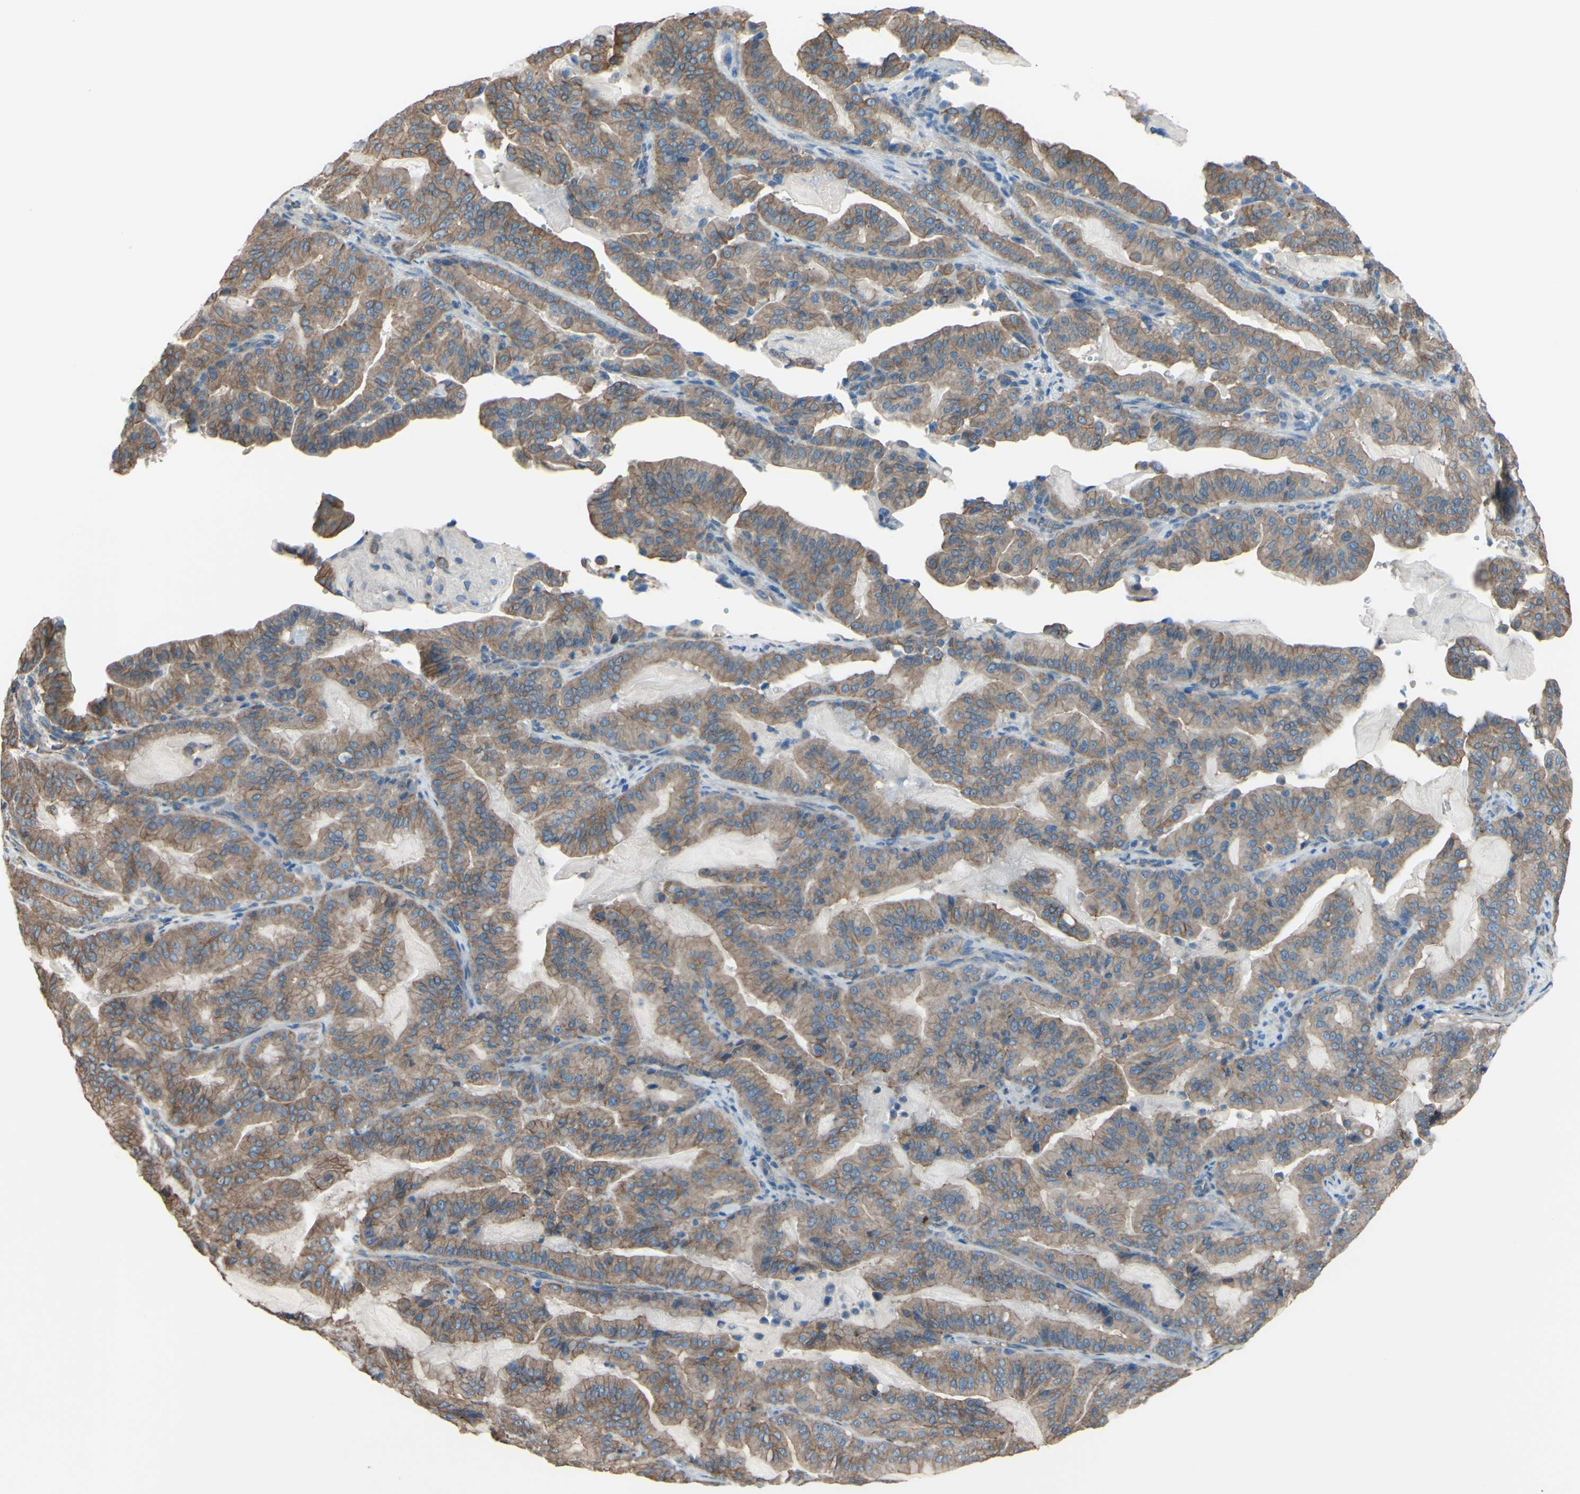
{"staining": {"intensity": "moderate", "quantity": ">75%", "location": "cytoplasmic/membranous"}, "tissue": "pancreatic cancer", "cell_type": "Tumor cells", "image_type": "cancer", "snomed": [{"axis": "morphology", "description": "Adenocarcinoma, NOS"}, {"axis": "topography", "description": "Pancreas"}], "caption": "A photomicrograph of human pancreatic cancer stained for a protein demonstrates moderate cytoplasmic/membranous brown staining in tumor cells. (Brightfield microscopy of DAB IHC at high magnification).", "gene": "ADD1", "patient": {"sex": "male", "age": 63}}